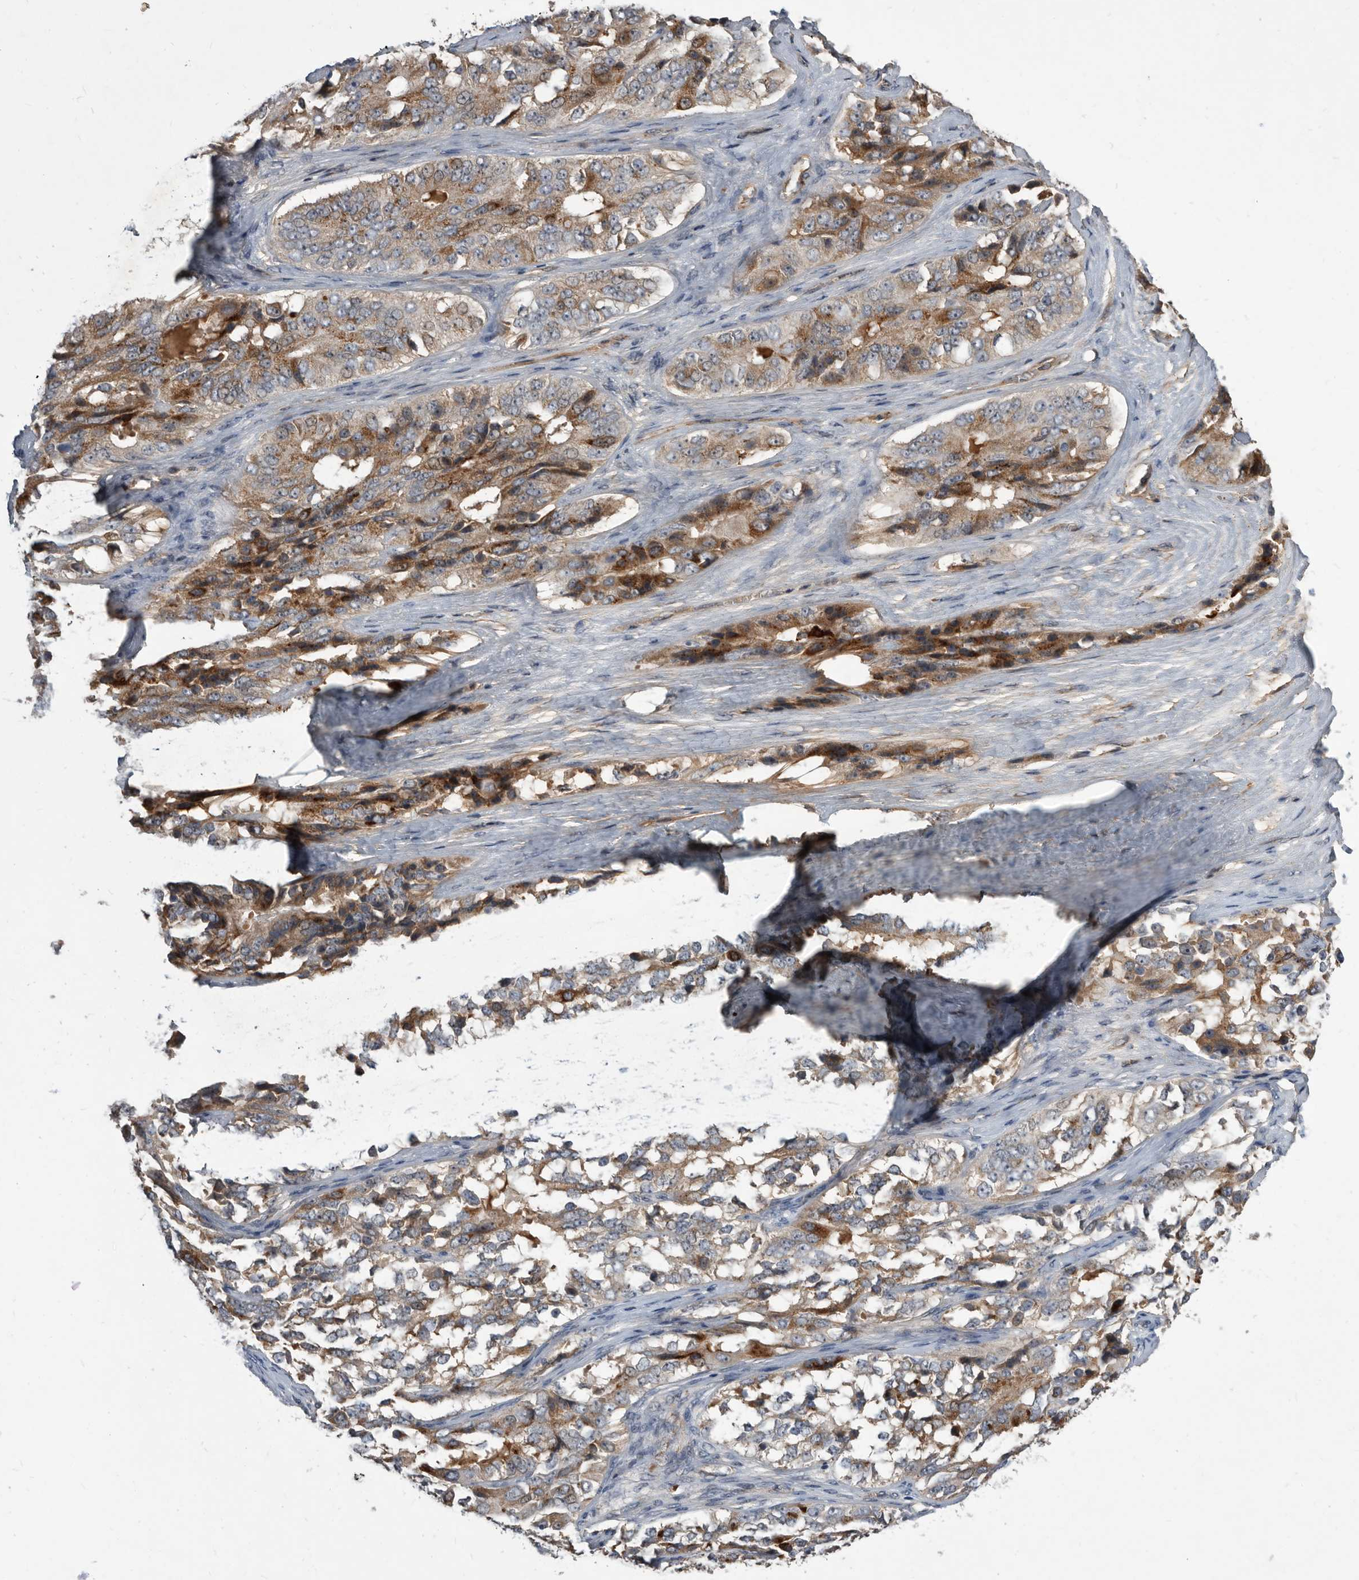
{"staining": {"intensity": "moderate", "quantity": ">75%", "location": "cytoplasmic/membranous"}, "tissue": "ovarian cancer", "cell_type": "Tumor cells", "image_type": "cancer", "snomed": [{"axis": "morphology", "description": "Carcinoma, endometroid"}, {"axis": "topography", "description": "Ovary"}], "caption": "DAB immunohistochemical staining of human ovarian cancer displays moderate cytoplasmic/membranous protein staining in about >75% of tumor cells.", "gene": "PI15", "patient": {"sex": "female", "age": 51}}